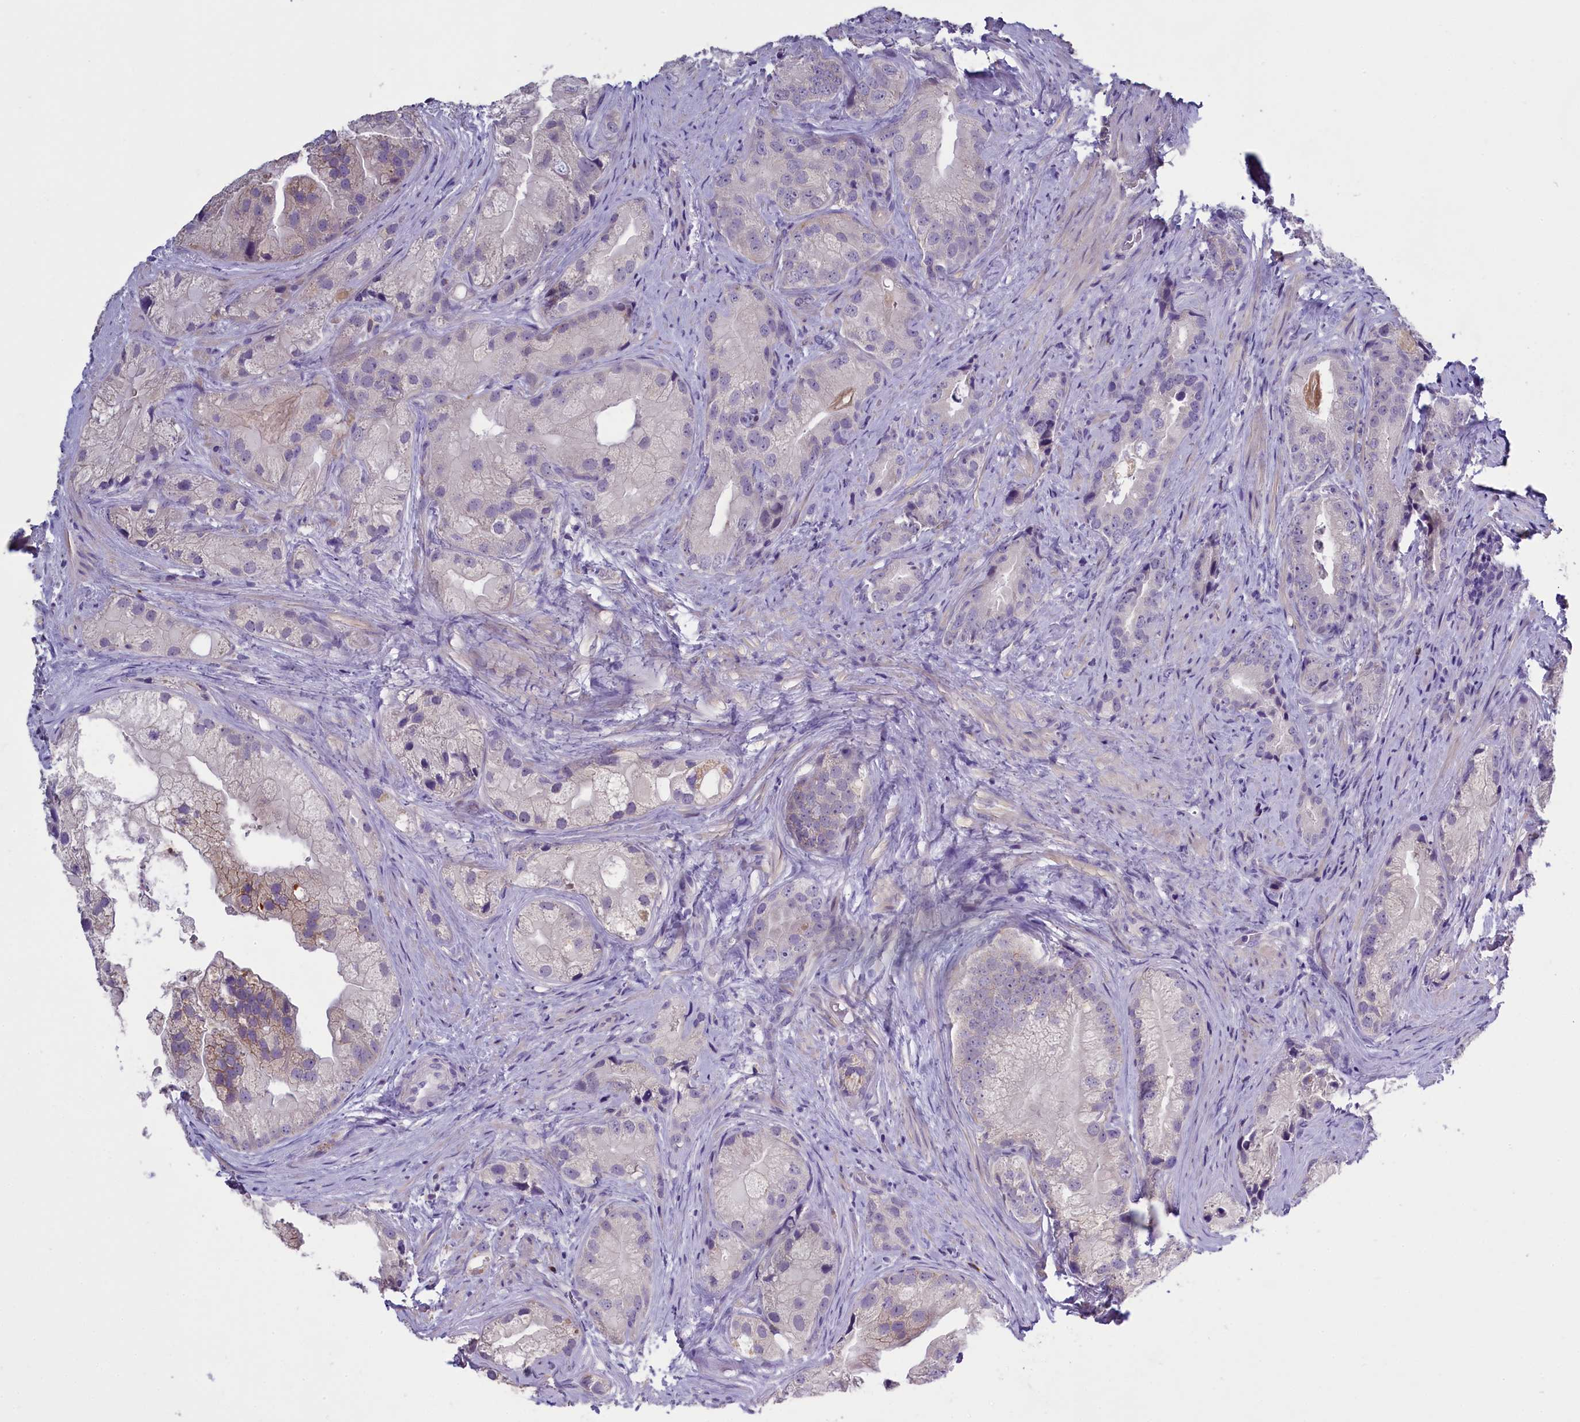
{"staining": {"intensity": "negative", "quantity": "none", "location": "none"}, "tissue": "prostate cancer", "cell_type": "Tumor cells", "image_type": "cancer", "snomed": [{"axis": "morphology", "description": "Adenocarcinoma, Low grade"}, {"axis": "topography", "description": "Prostate"}], "caption": "Prostate cancer (adenocarcinoma (low-grade)) was stained to show a protein in brown. There is no significant positivity in tumor cells.", "gene": "ENPP6", "patient": {"sex": "male", "age": 71}}